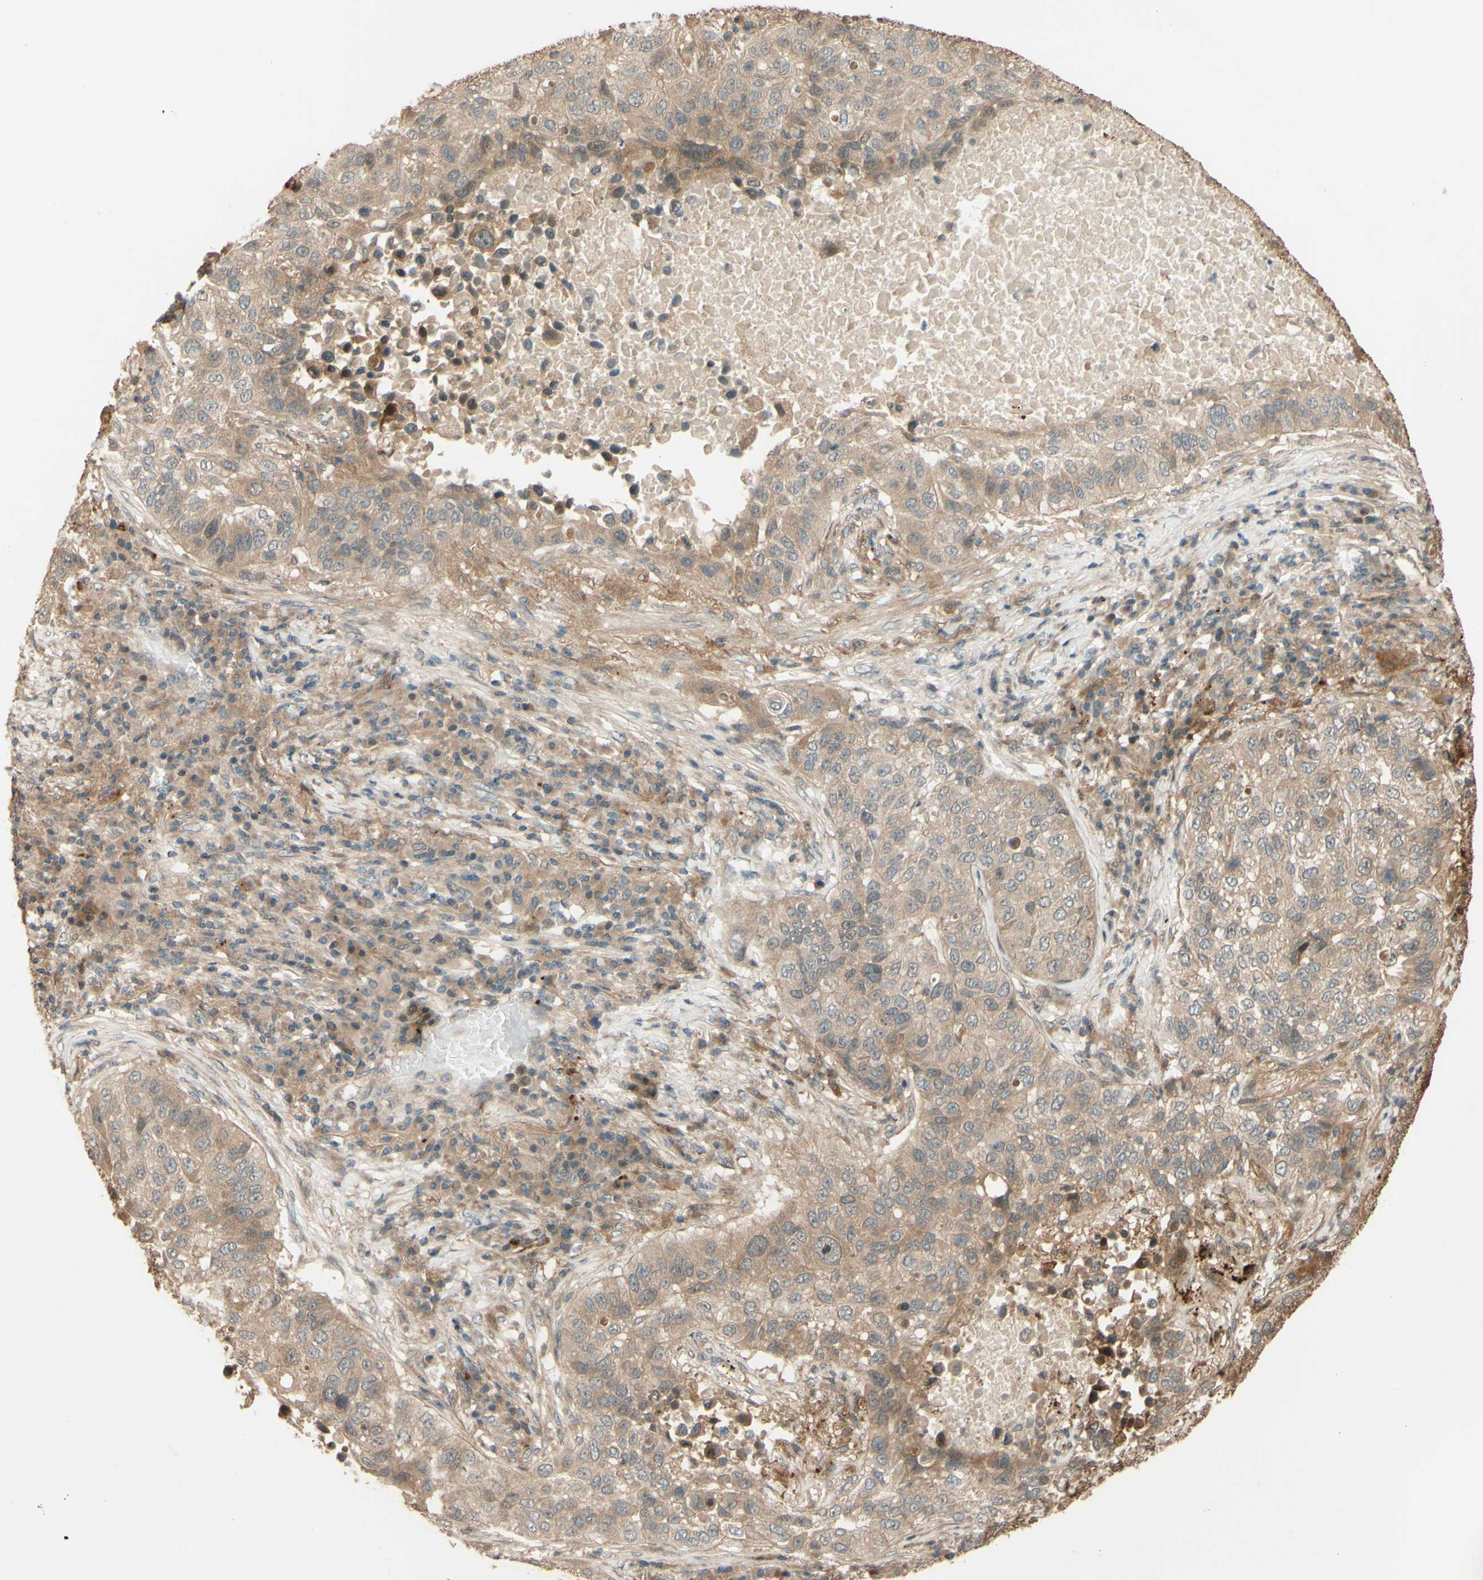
{"staining": {"intensity": "weak", "quantity": ">75%", "location": "cytoplasmic/membranous"}, "tissue": "lung cancer", "cell_type": "Tumor cells", "image_type": "cancer", "snomed": [{"axis": "morphology", "description": "Squamous cell carcinoma, NOS"}, {"axis": "topography", "description": "Lung"}], "caption": "Immunohistochemical staining of human lung cancer reveals weak cytoplasmic/membranous protein positivity in approximately >75% of tumor cells.", "gene": "RNF19A", "patient": {"sex": "male", "age": 57}}